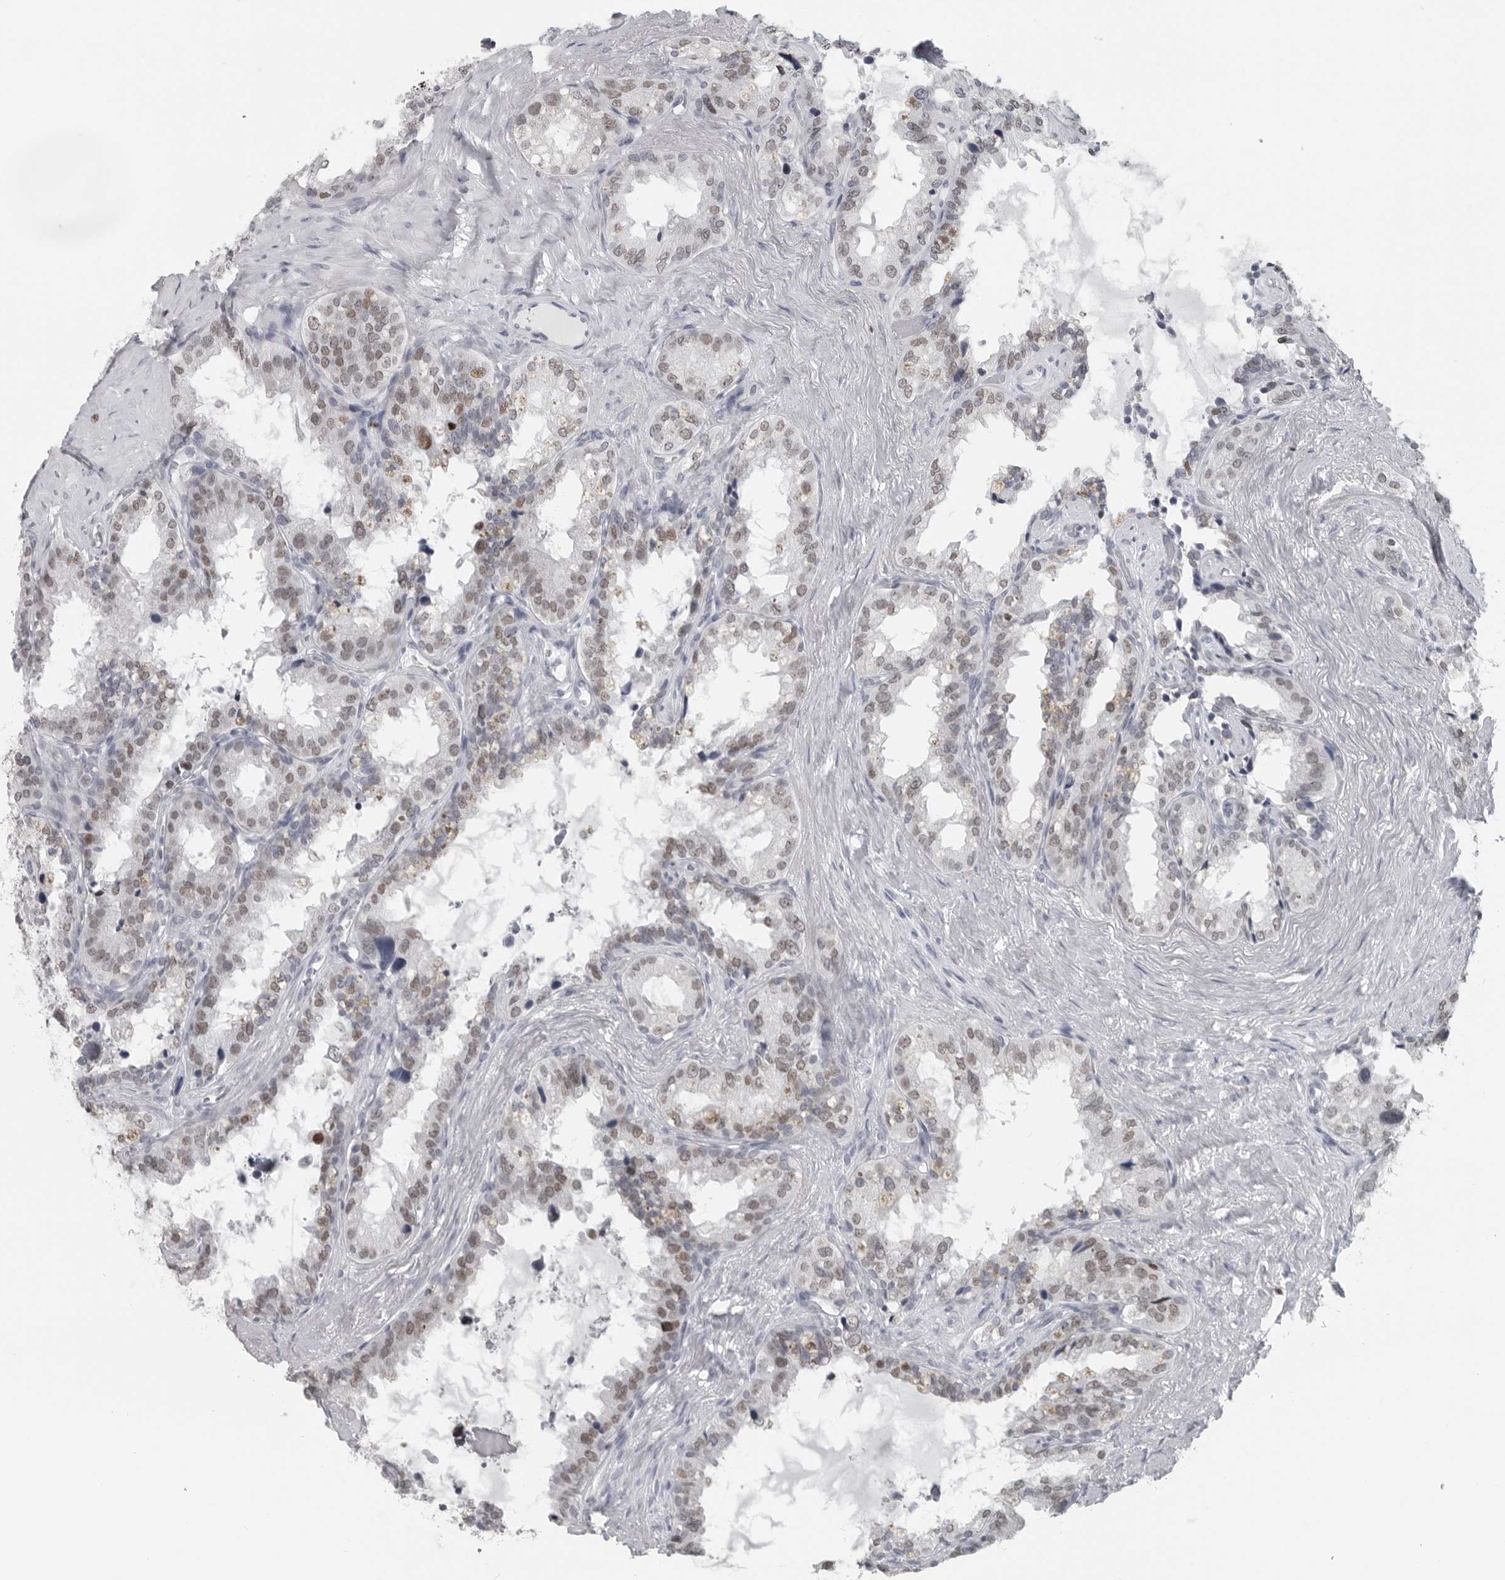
{"staining": {"intensity": "moderate", "quantity": "<25%", "location": "nuclear"}, "tissue": "seminal vesicle", "cell_type": "Glandular cells", "image_type": "normal", "snomed": [{"axis": "morphology", "description": "Normal tissue, NOS"}, {"axis": "topography", "description": "Seminal veicle"}], "caption": "Glandular cells demonstrate low levels of moderate nuclear staining in about <25% of cells in unremarkable seminal vesicle. Ihc stains the protein in brown and the nuclei are stained blue.", "gene": "SATB2", "patient": {"sex": "male", "age": 80}}